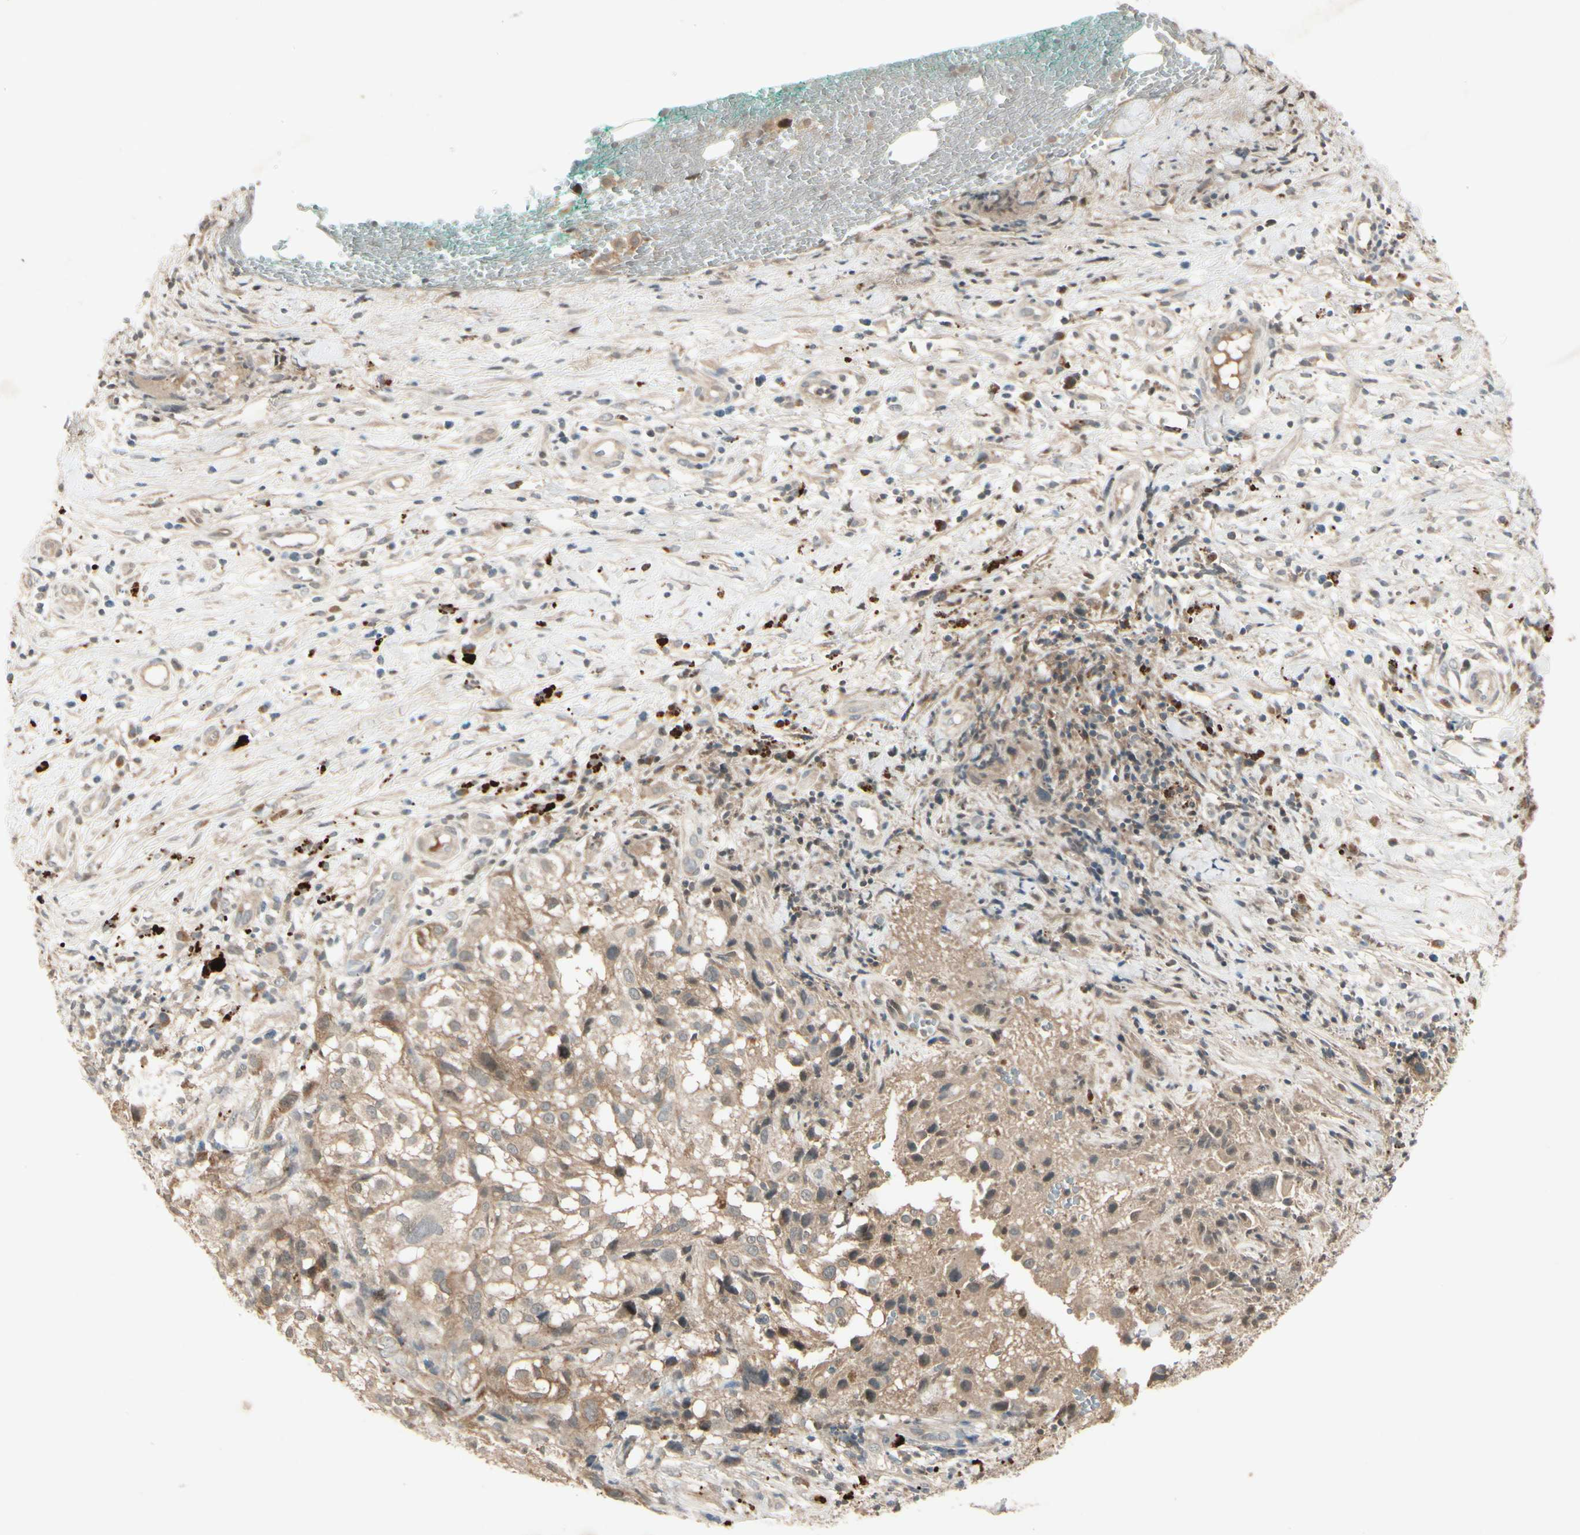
{"staining": {"intensity": "weak", "quantity": ">75%", "location": "cytoplasmic/membranous"}, "tissue": "melanoma", "cell_type": "Tumor cells", "image_type": "cancer", "snomed": [{"axis": "morphology", "description": "Necrosis, NOS"}, {"axis": "morphology", "description": "Malignant melanoma, NOS"}, {"axis": "topography", "description": "Skin"}], "caption": "This is an image of immunohistochemistry staining of melanoma, which shows weak expression in the cytoplasmic/membranous of tumor cells.", "gene": "FHDC1", "patient": {"sex": "female", "age": 87}}